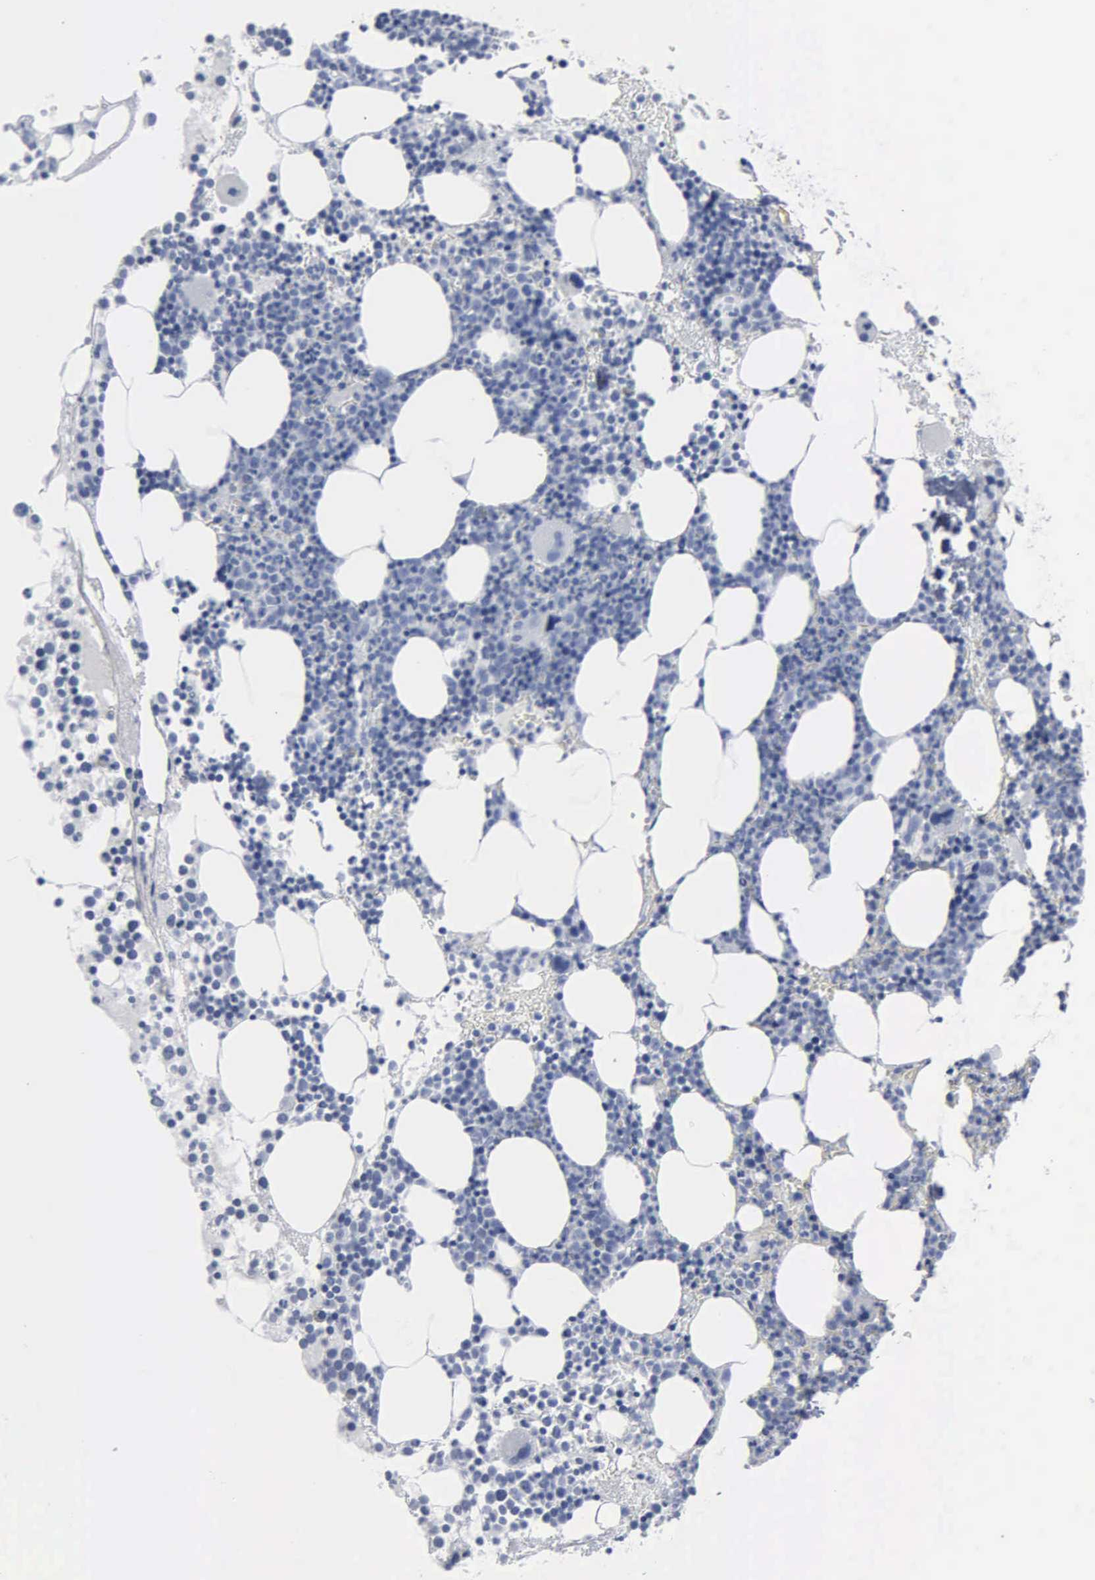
{"staining": {"intensity": "negative", "quantity": "none", "location": "none"}, "tissue": "bone marrow", "cell_type": "Hematopoietic cells", "image_type": "normal", "snomed": [{"axis": "morphology", "description": "Normal tissue, NOS"}, {"axis": "topography", "description": "Bone marrow"}], "caption": "A histopathology image of bone marrow stained for a protein exhibits no brown staining in hematopoietic cells.", "gene": "DMD", "patient": {"sex": "male", "age": 75}}